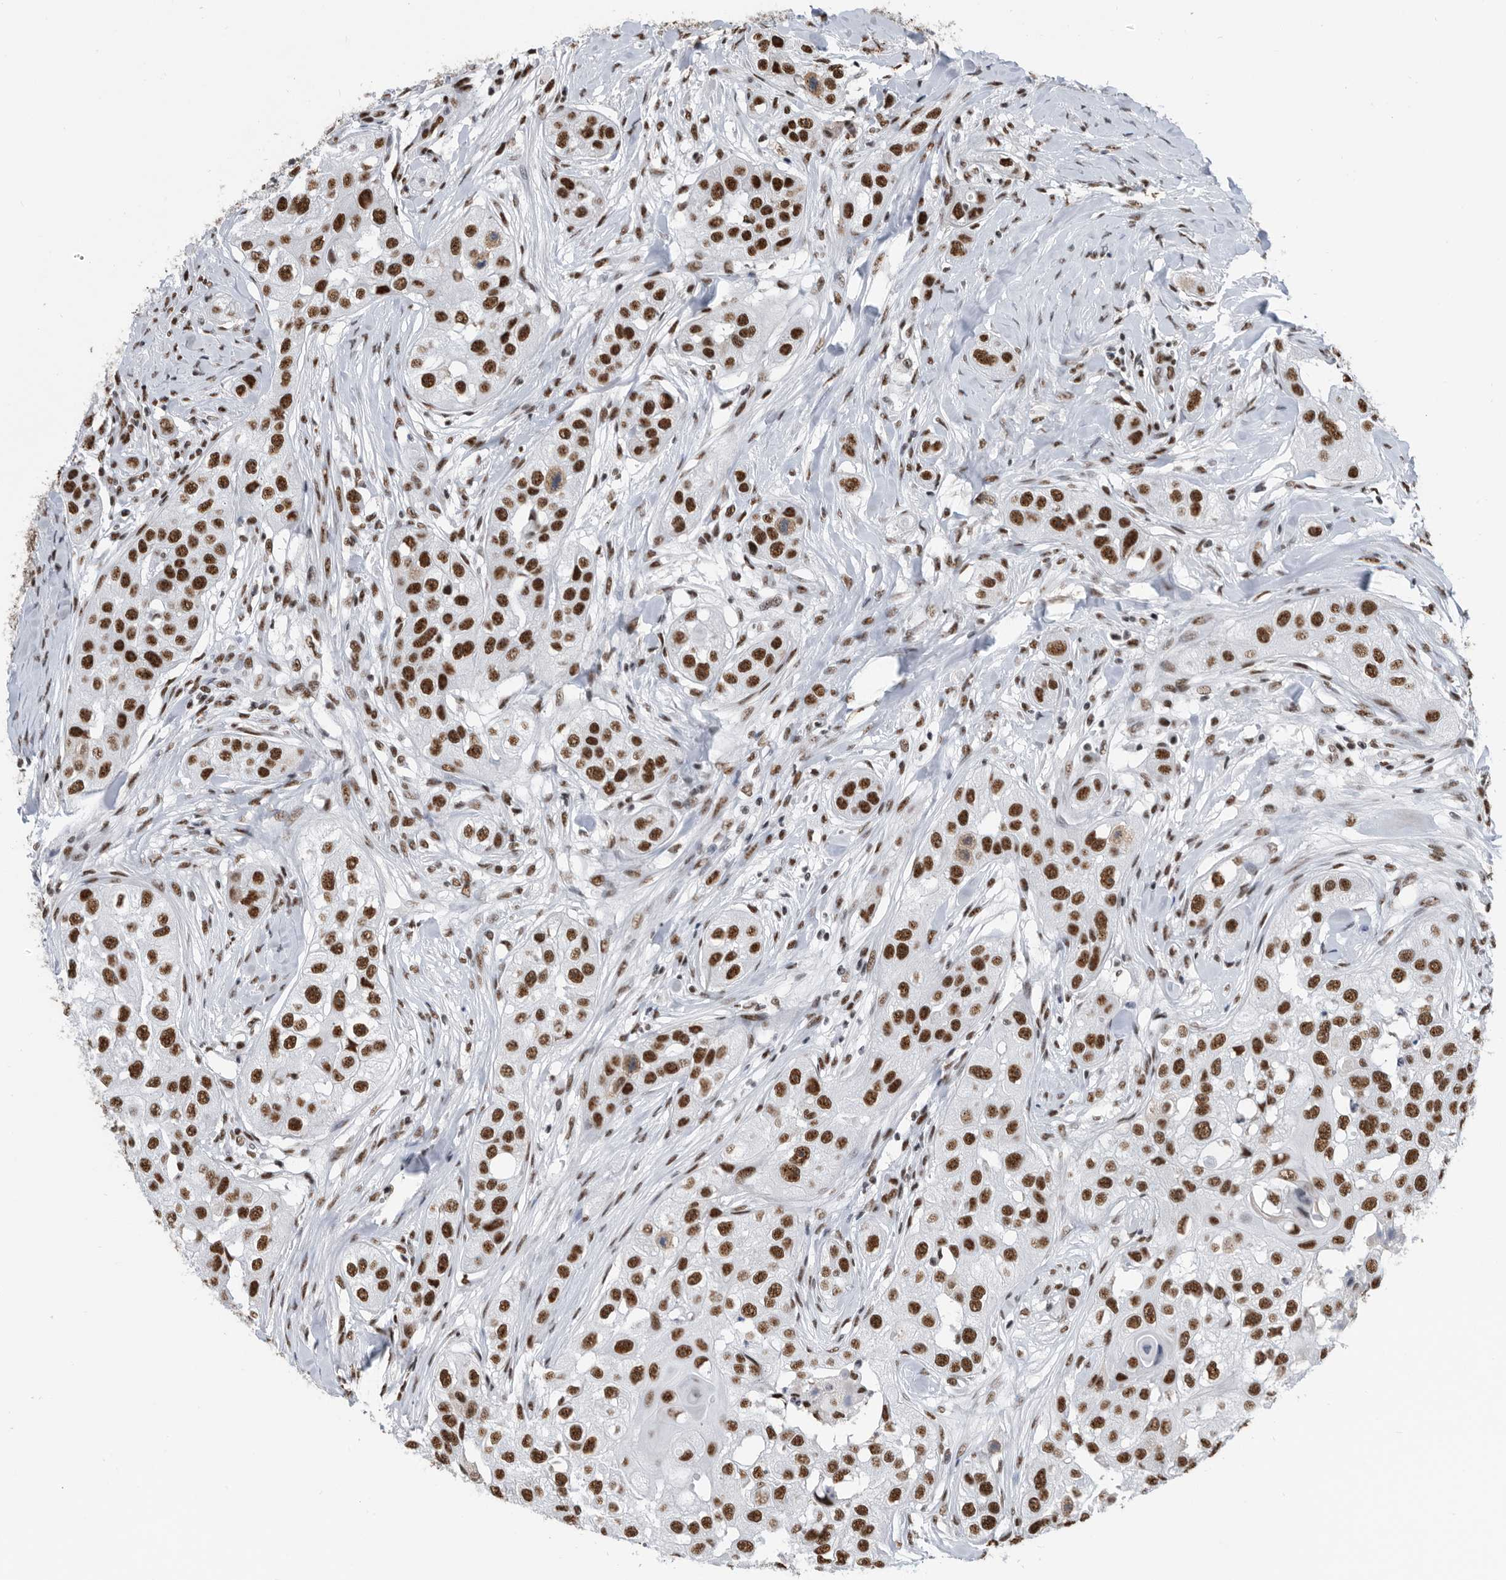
{"staining": {"intensity": "strong", "quantity": ">75%", "location": "nuclear"}, "tissue": "head and neck cancer", "cell_type": "Tumor cells", "image_type": "cancer", "snomed": [{"axis": "morphology", "description": "Normal tissue, NOS"}, {"axis": "morphology", "description": "Squamous cell carcinoma, NOS"}, {"axis": "topography", "description": "Skeletal muscle"}, {"axis": "topography", "description": "Head-Neck"}], "caption": "A photomicrograph of head and neck cancer stained for a protein reveals strong nuclear brown staining in tumor cells.", "gene": "SF3A1", "patient": {"sex": "male", "age": 51}}